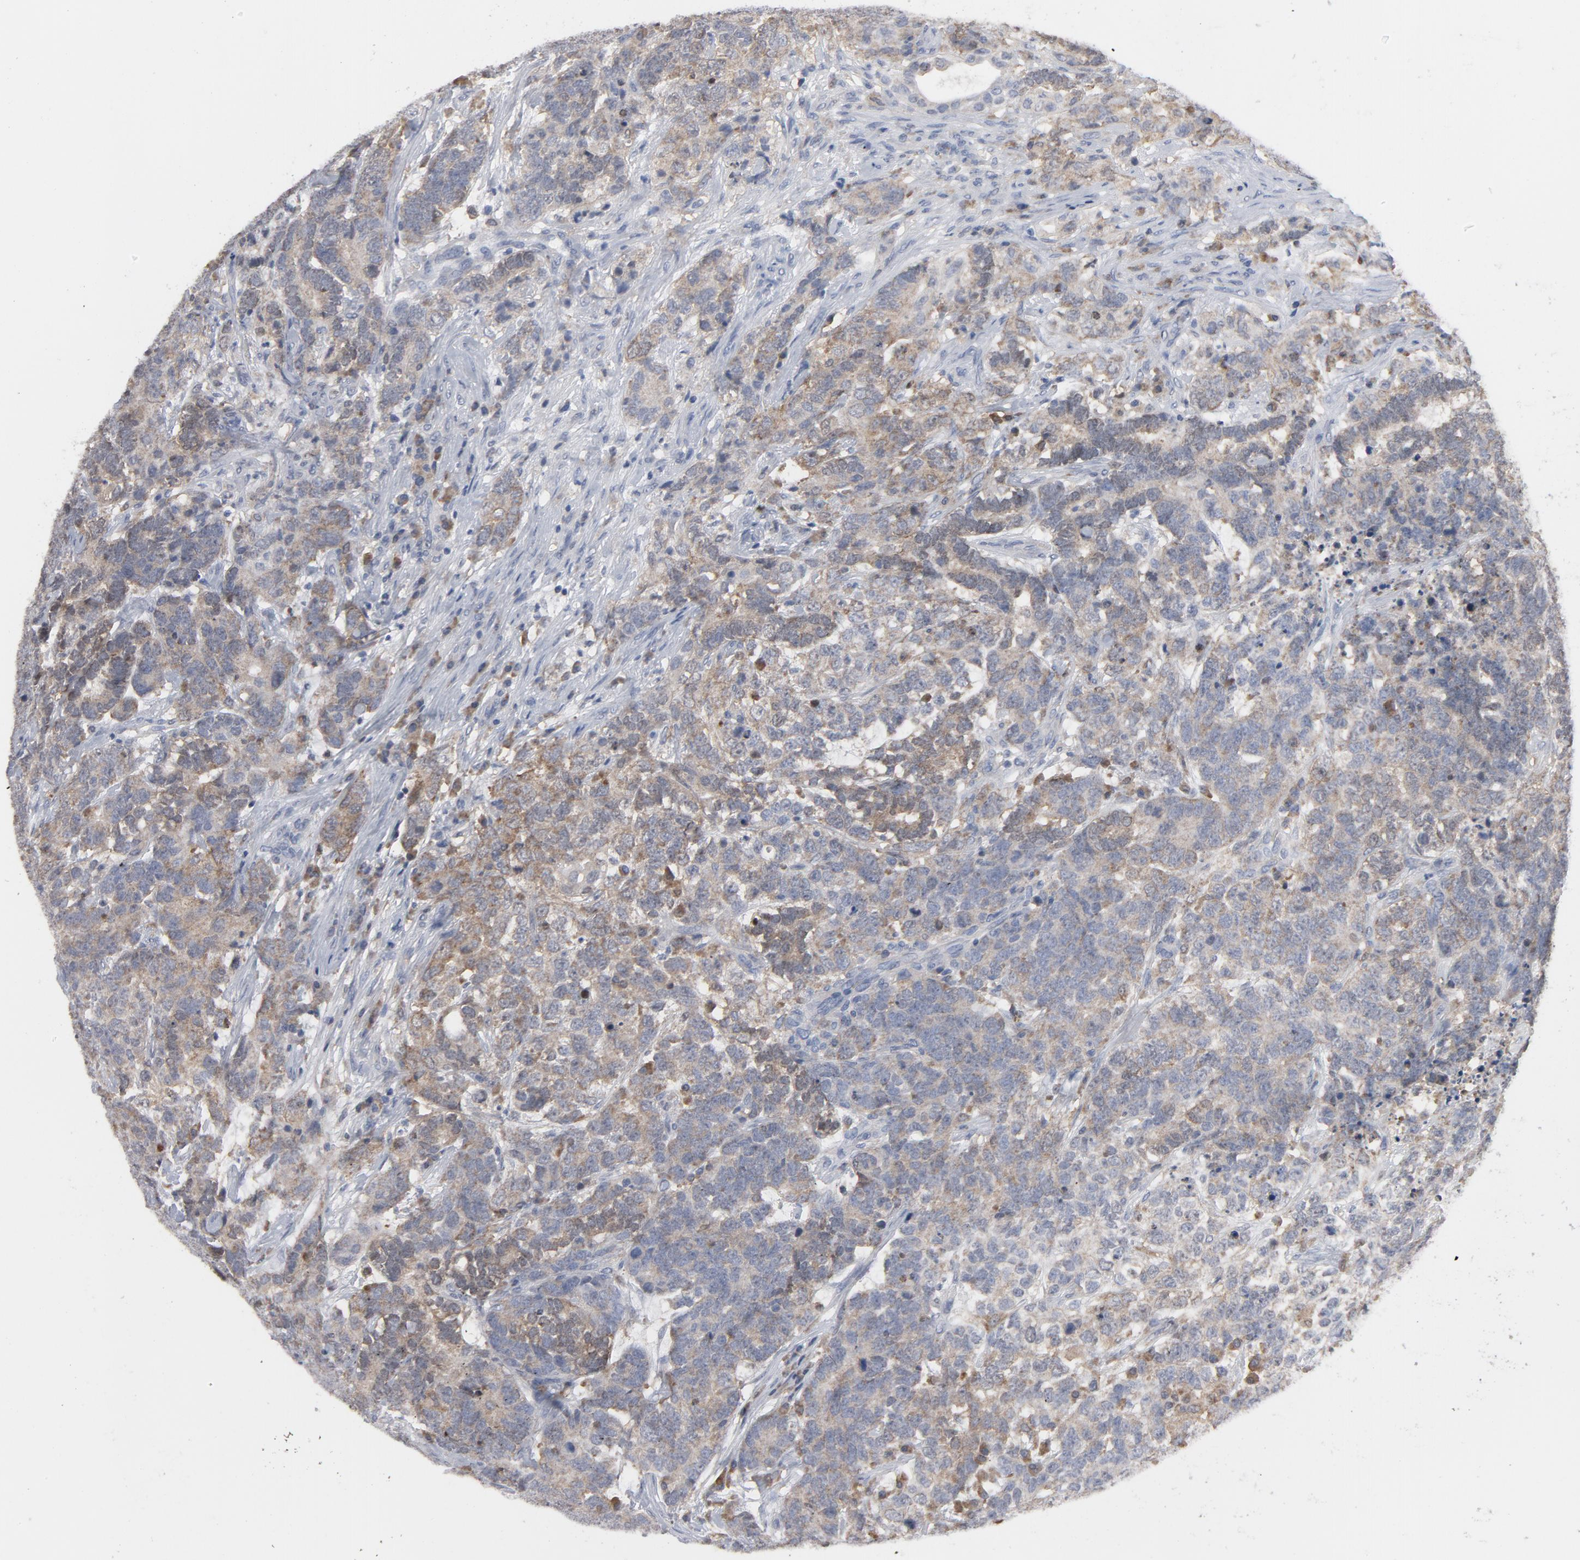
{"staining": {"intensity": "weak", "quantity": ">75%", "location": "cytoplasmic/membranous"}, "tissue": "testis cancer", "cell_type": "Tumor cells", "image_type": "cancer", "snomed": [{"axis": "morphology", "description": "Carcinoma, Embryonal, NOS"}, {"axis": "topography", "description": "Testis"}], "caption": "The photomicrograph exhibits a brown stain indicating the presence of a protein in the cytoplasmic/membranous of tumor cells in testis cancer.", "gene": "PRDX1", "patient": {"sex": "male", "age": 26}}